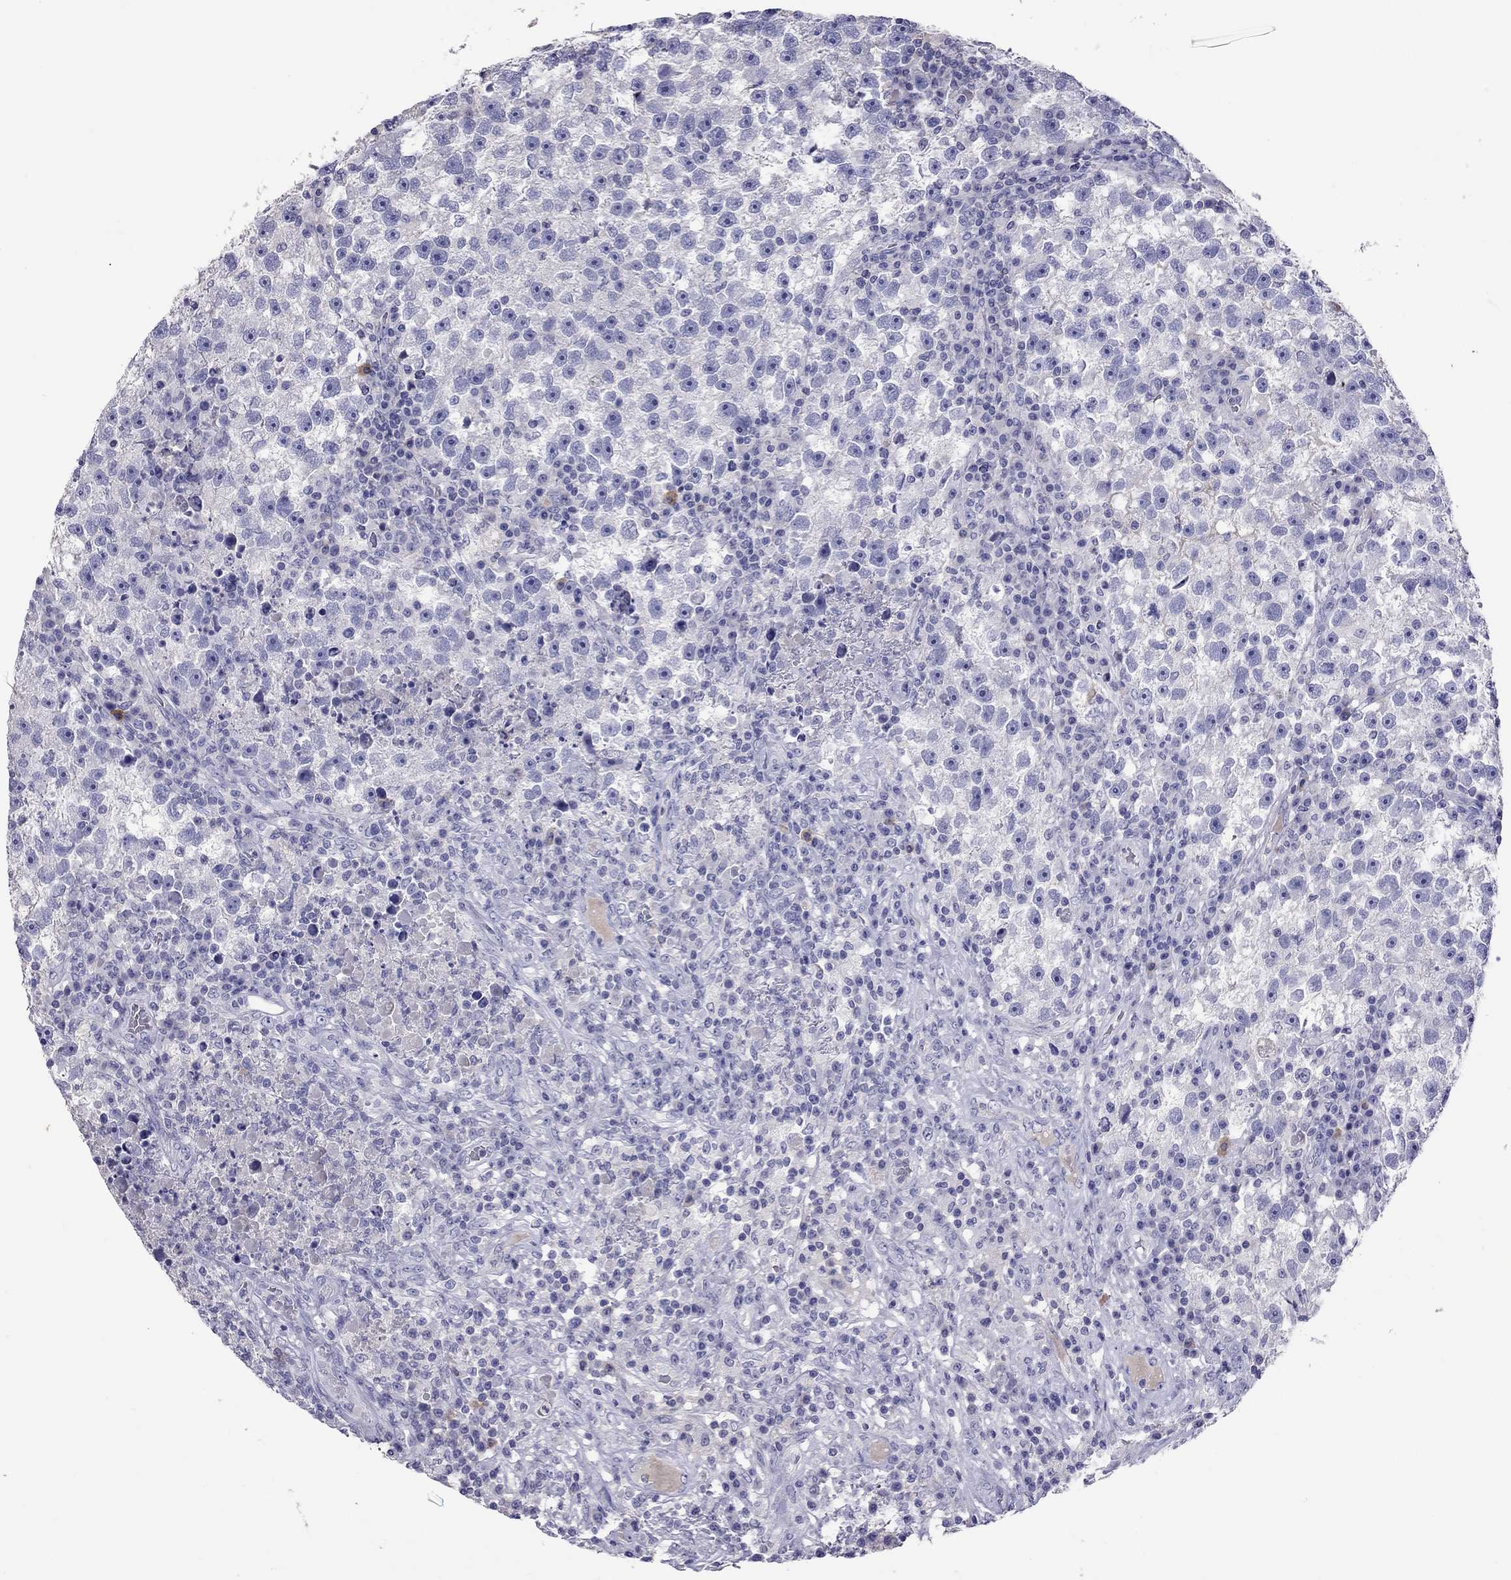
{"staining": {"intensity": "negative", "quantity": "none", "location": "none"}, "tissue": "testis cancer", "cell_type": "Tumor cells", "image_type": "cancer", "snomed": [{"axis": "morphology", "description": "Seminoma, NOS"}, {"axis": "topography", "description": "Testis"}], "caption": "This is a photomicrograph of immunohistochemistry (IHC) staining of testis cancer (seminoma), which shows no positivity in tumor cells. (Brightfield microscopy of DAB (3,3'-diaminobenzidine) immunohistochemistry (IHC) at high magnification).", "gene": "CALHM1", "patient": {"sex": "male", "age": 47}}